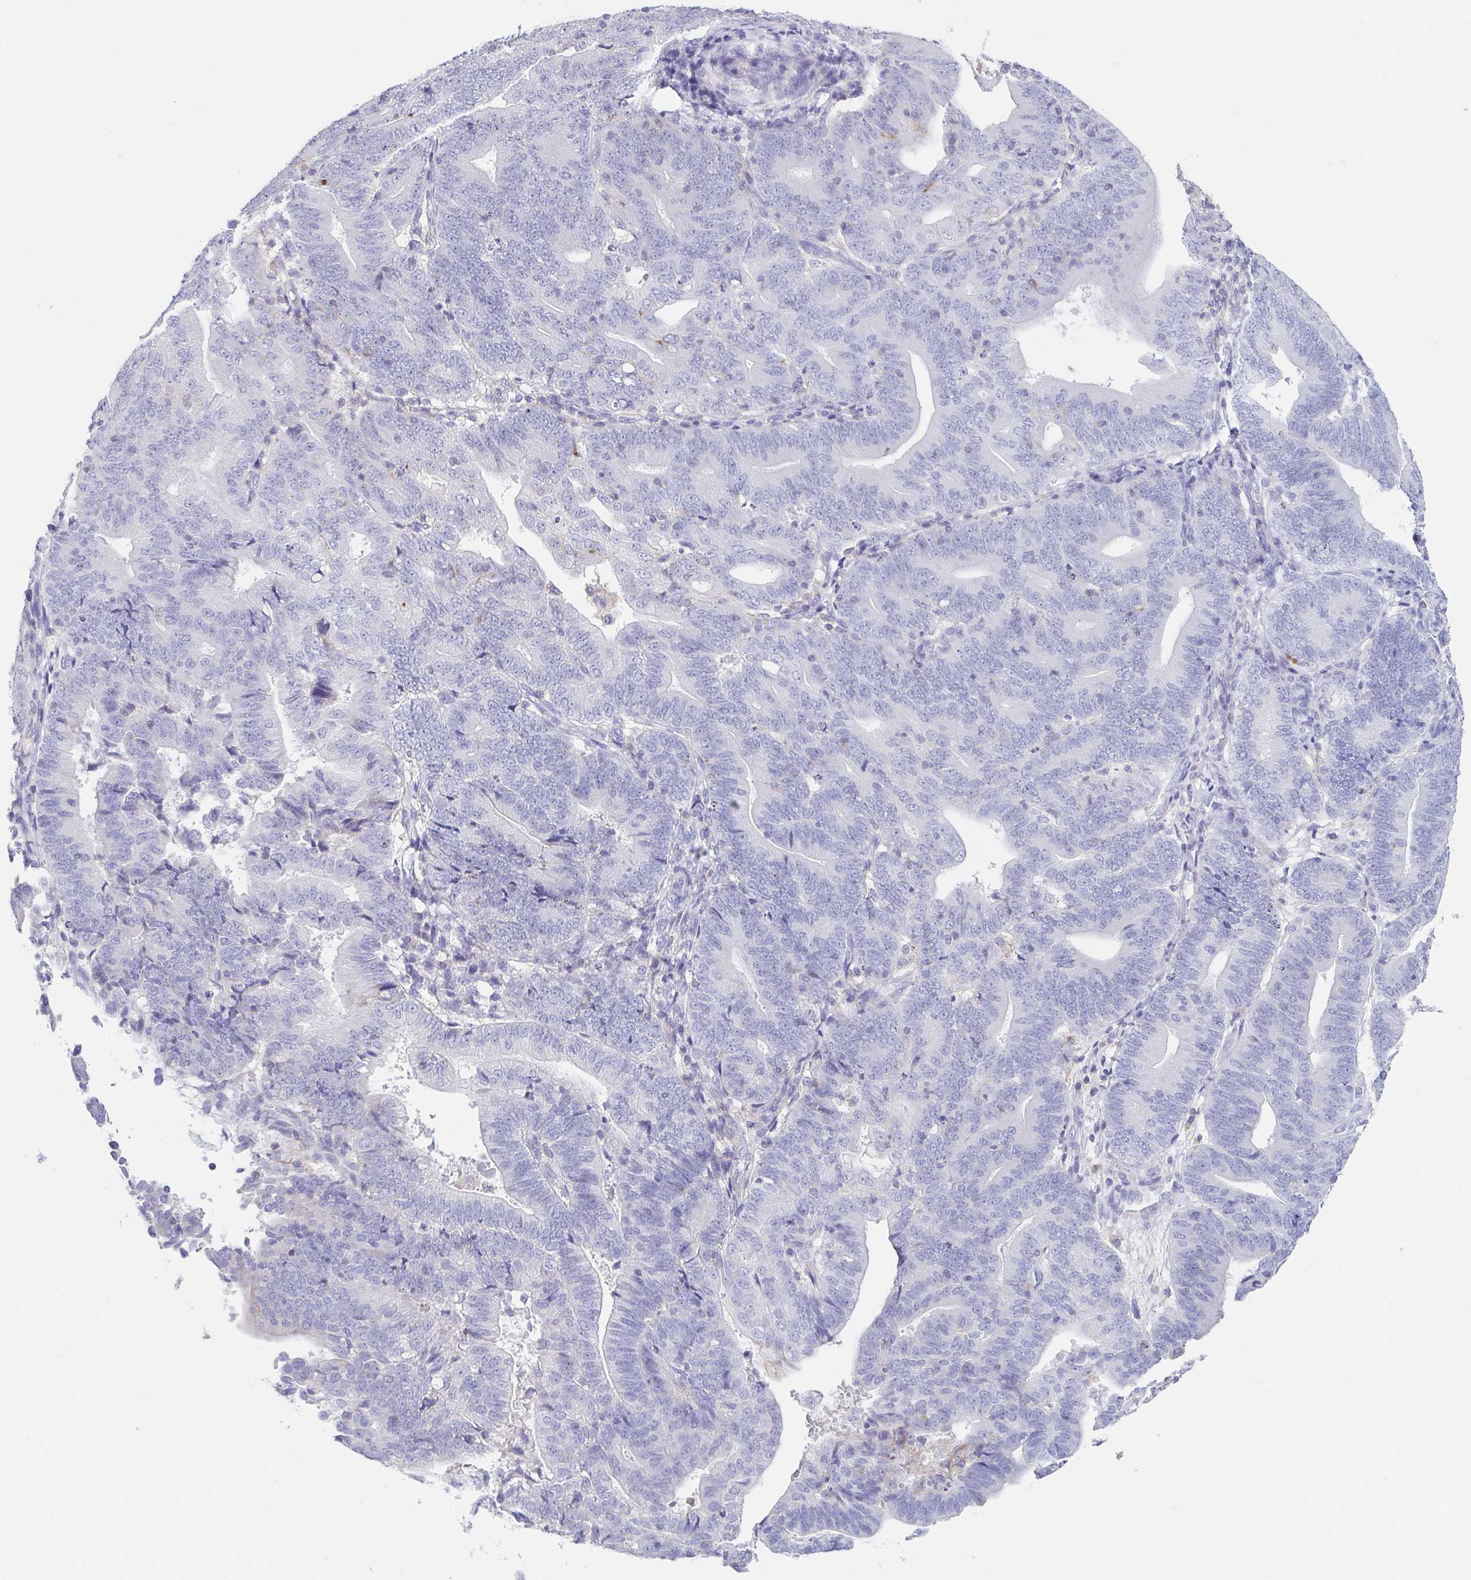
{"staining": {"intensity": "negative", "quantity": "none", "location": "none"}, "tissue": "endometrial cancer", "cell_type": "Tumor cells", "image_type": "cancer", "snomed": [{"axis": "morphology", "description": "Adenocarcinoma, NOS"}, {"axis": "topography", "description": "Endometrium"}], "caption": "High magnification brightfield microscopy of endometrial cancer stained with DAB (3,3'-diaminobenzidine) (brown) and counterstained with hematoxylin (blue): tumor cells show no significant expression.", "gene": "ARPP21", "patient": {"sex": "female", "age": 70}}